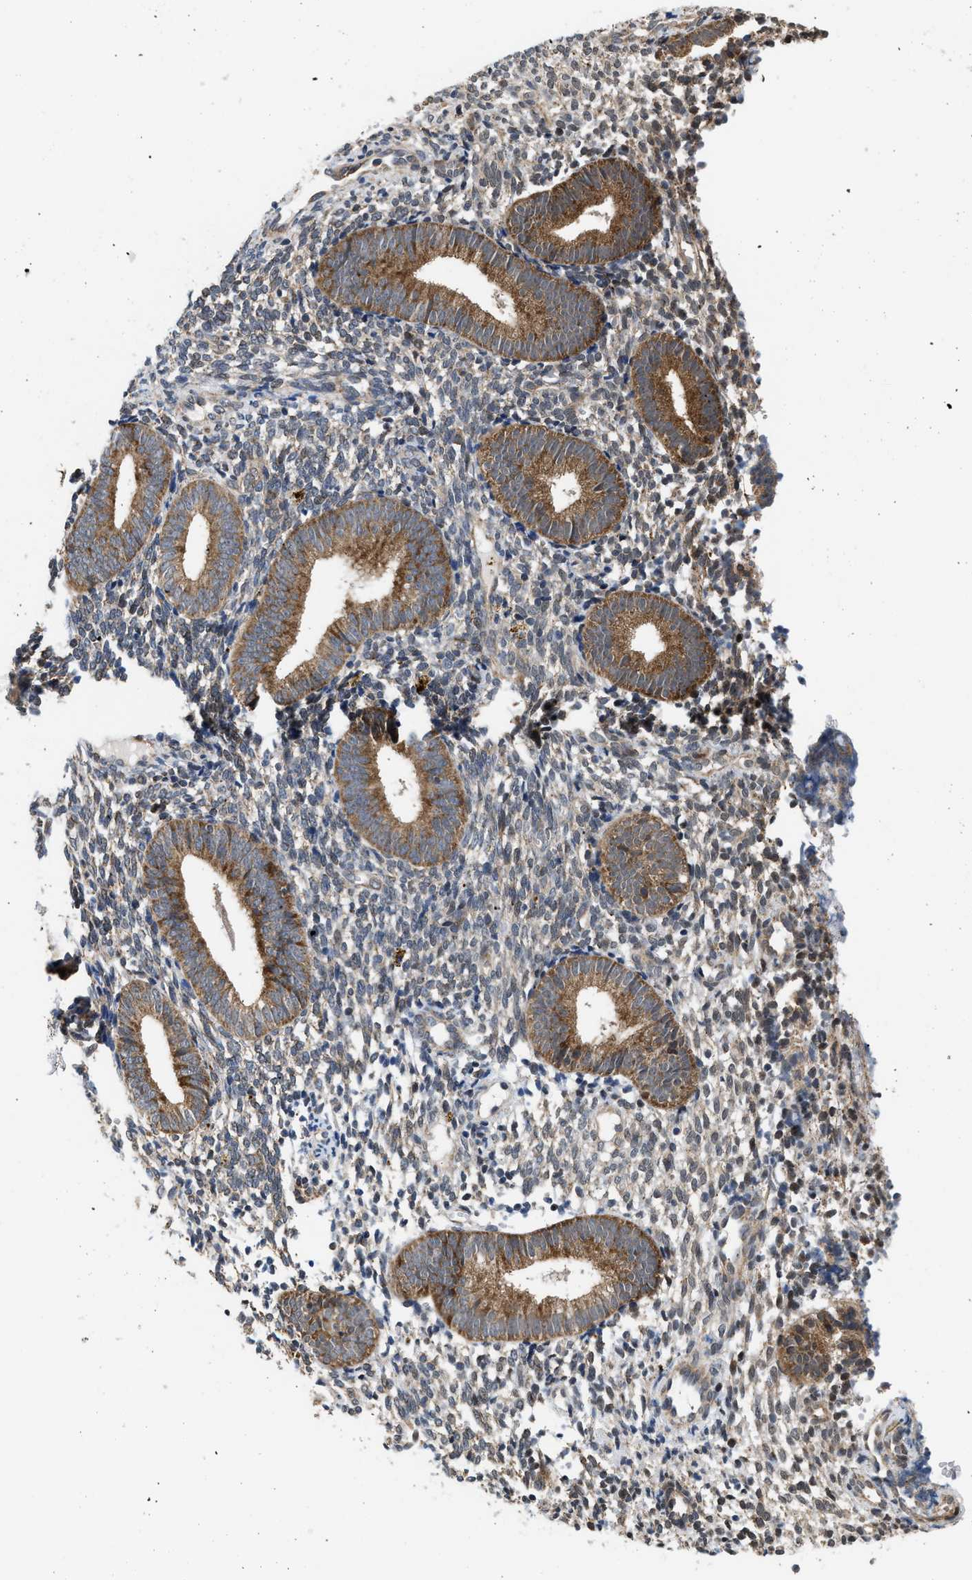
{"staining": {"intensity": "negative", "quantity": "none", "location": "none"}, "tissue": "endometrium", "cell_type": "Cells in endometrial stroma", "image_type": "normal", "snomed": [{"axis": "morphology", "description": "Normal tissue, NOS"}, {"axis": "topography", "description": "Uterus"}, {"axis": "topography", "description": "Endometrium"}], "caption": "DAB immunohistochemical staining of normal endometrium exhibits no significant expression in cells in endometrial stroma.", "gene": "POLG2", "patient": {"sex": "female", "age": 33}}